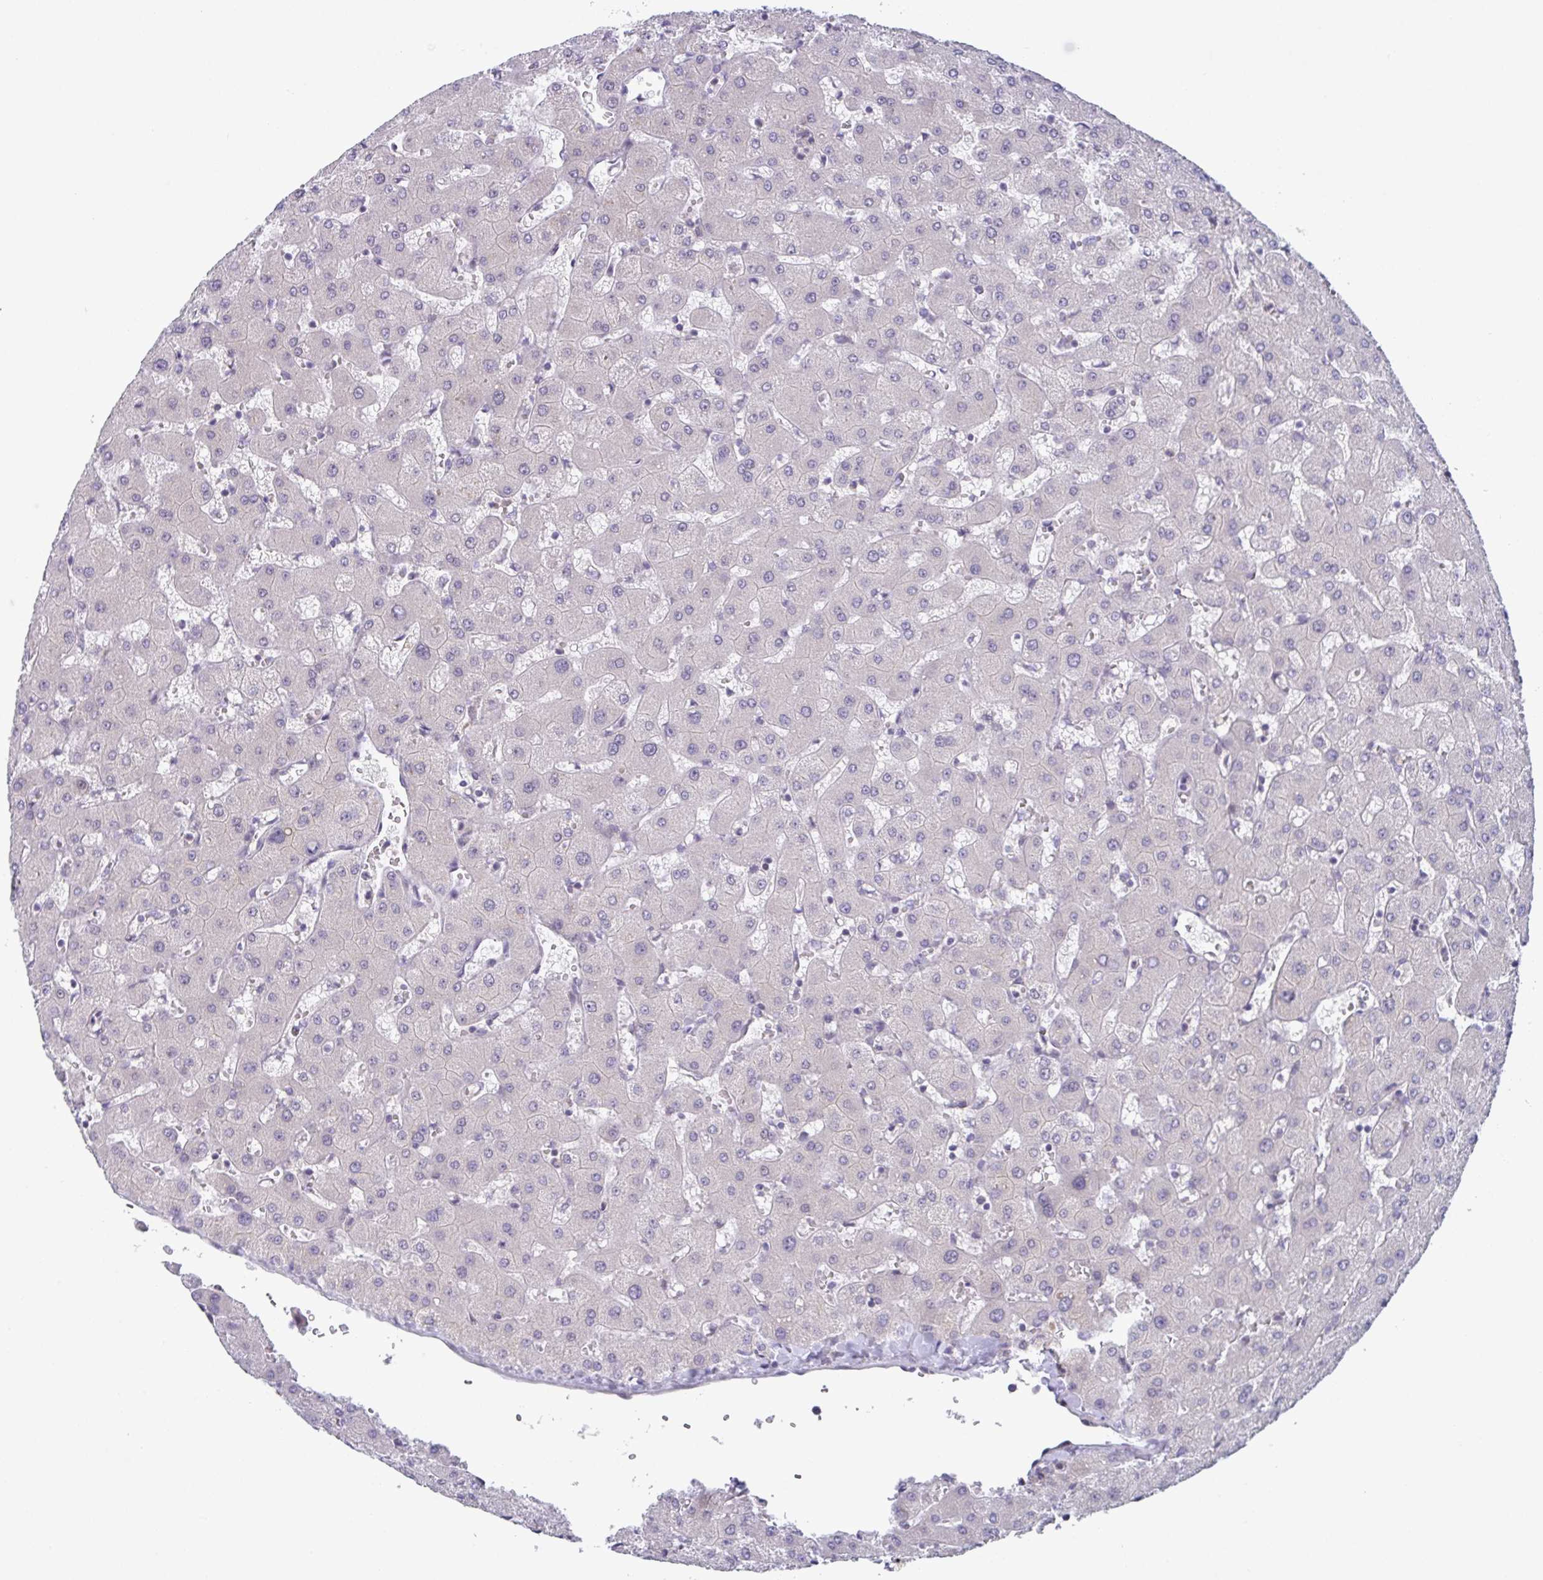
{"staining": {"intensity": "negative", "quantity": "none", "location": "none"}, "tissue": "liver", "cell_type": "Cholangiocytes", "image_type": "normal", "snomed": [{"axis": "morphology", "description": "Normal tissue, NOS"}, {"axis": "topography", "description": "Liver"}], "caption": "Immunohistochemical staining of unremarkable liver demonstrates no significant positivity in cholangiocytes.", "gene": "RBM18", "patient": {"sex": "female", "age": 63}}